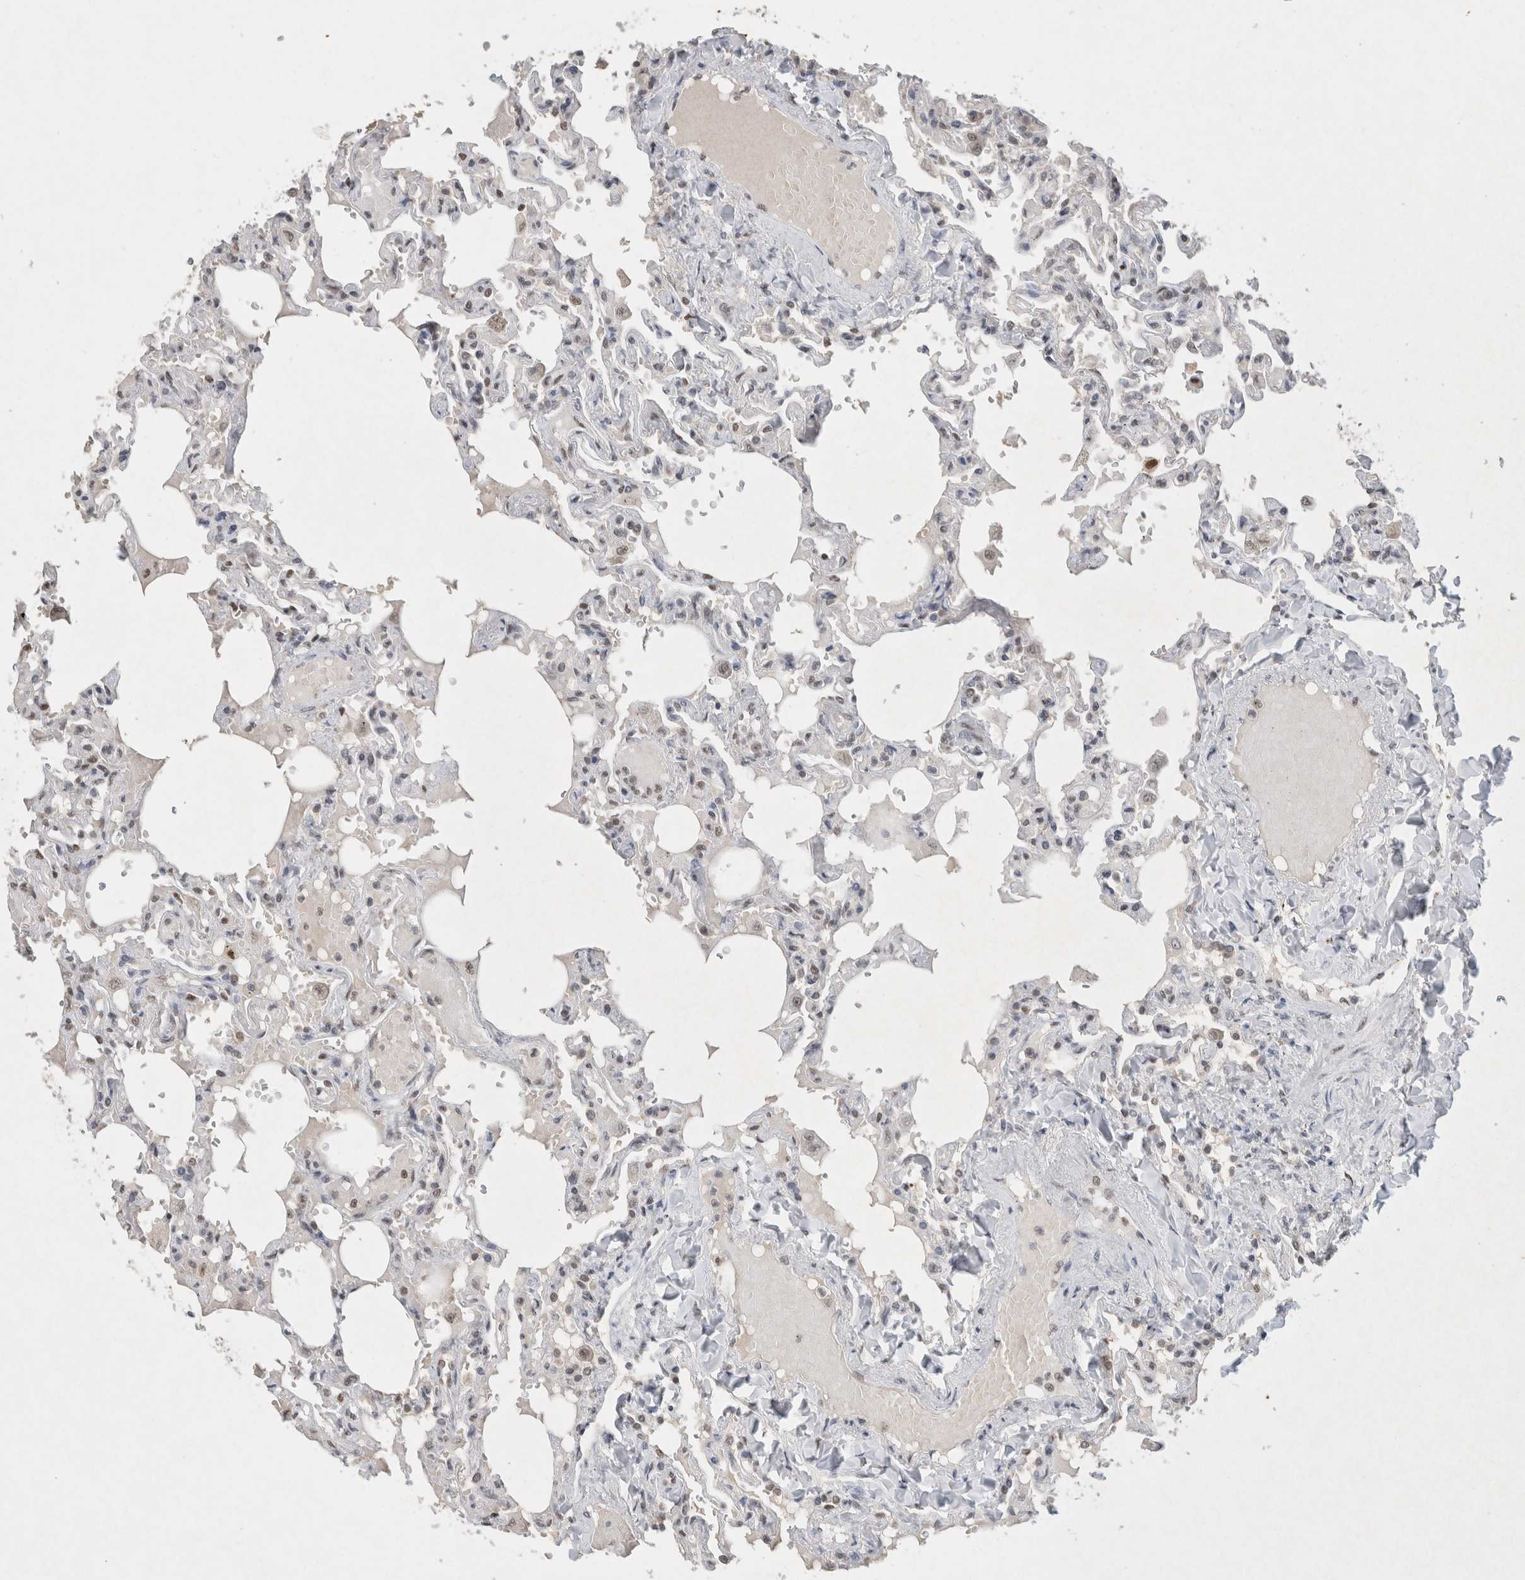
{"staining": {"intensity": "moderate", "quantity": "<25%", "location": "nuclear"}, "tissue": "lung", "cell_type": "Alveolar cells", "image_type": "normal", "snomed": [{"axis": "morphology", "description": "Normal tissue, NOS"}, {"axis": "topography", "description": "Lung"}], "caption": "IHC histopathology image of normal lung stained for a protein (brown), which shows low levels of moderate nuclear positivity in about <25% of alveolar cells.", "gene": "DDX42", "patient": {"sex": "male", "age": 21}}